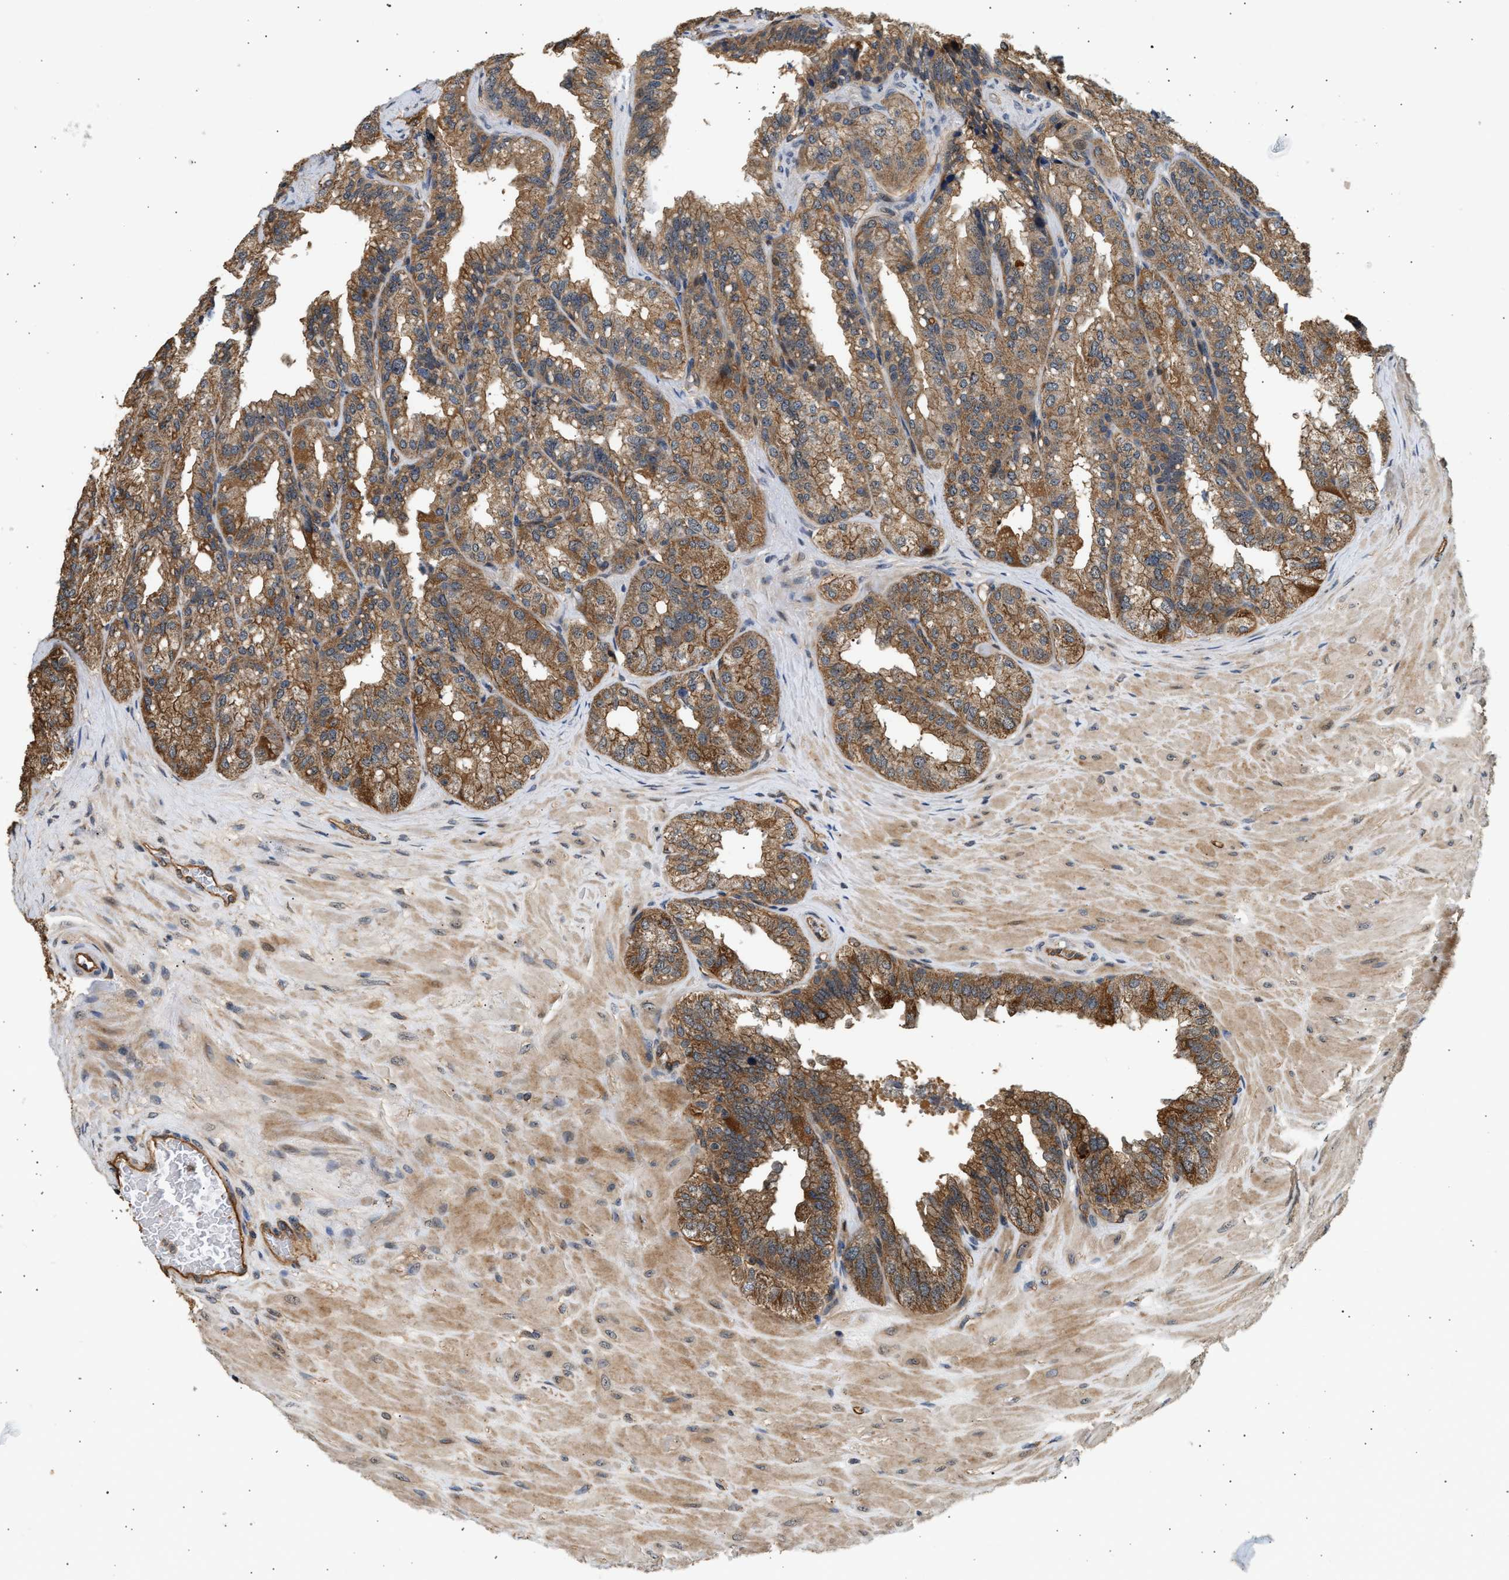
{"staining": {"intensity": "strong", "quantity": ">75%", "location": "cytoplasmic/membranous"}, "tissue": "seminal vesicle", "cell_type": "Glandular cells", "image_type": "normal", "snomed": [{"axis": "morphology", "description": "Normal tissue, NOS"}, {"axis": "topography", "description": "Prostate"}, {"axis": "topography", "description": "Seminal veicle"}], "caption": "Human seminal vesicle stained for a protein (brown) demonstrates strong cytoplasmic/membranous positive expression in about >75% of glandular cells.", "gene": "DUSP14", "patient": {"sex": "male", "age": 51}}